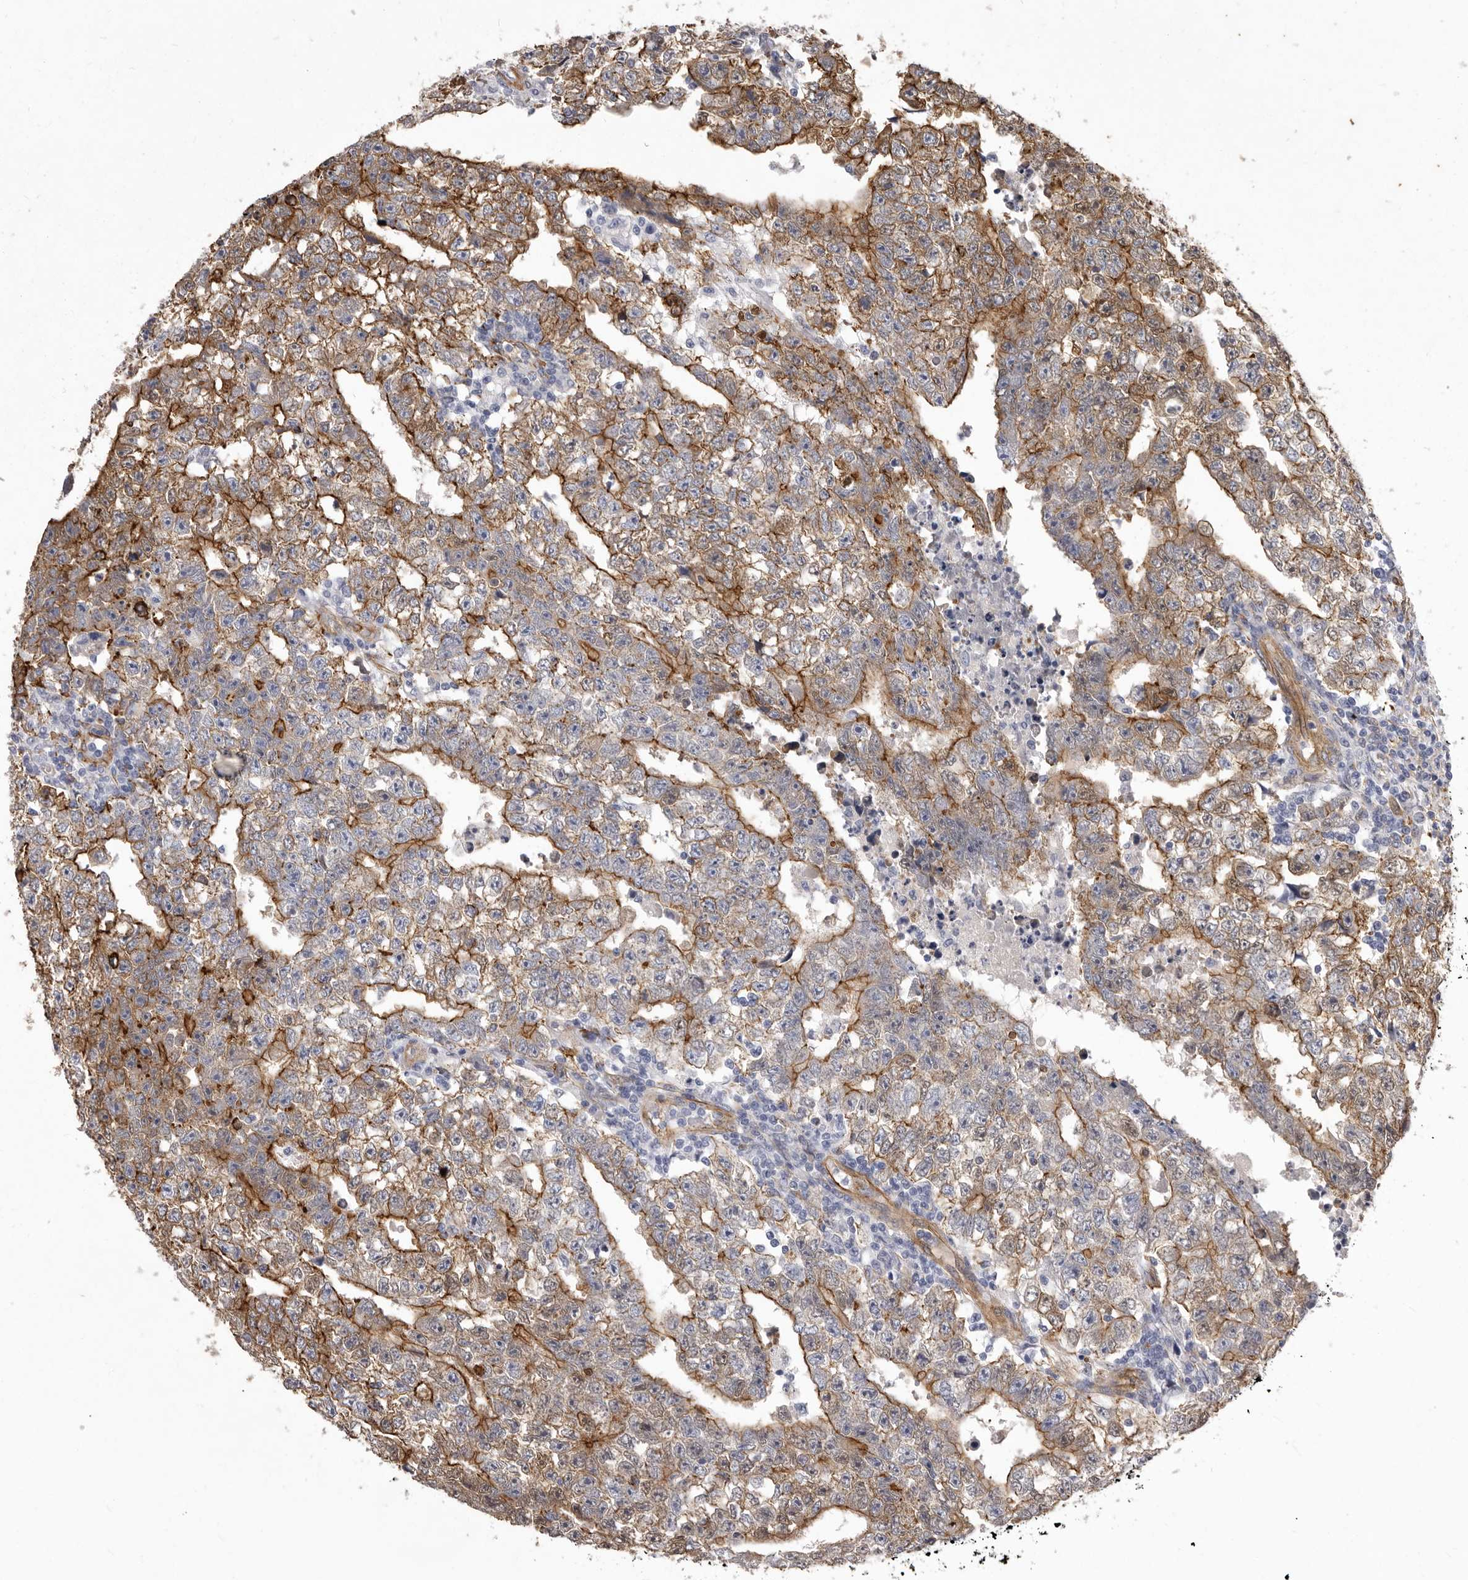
{"staining": {"intensity": "moderate", "quantity": ">75%", "location": "cytoplasmic/membranous"}, "tissue": "testis cancer", "cell_type": "Tumor cells", "image_type": "cancer", "snomed": [{"axis": "morphology", "description": "Carcinoma, Embryonal, NOS"}, {"axis": "topography", "description": "Testis"}], "caption": "Immunohistochemical staining of human testis embryonal carcinoma exhibits medium levels of moderate cytoplasmic/membranous protein positivity in approximately >75% of tumor cells. Nuclei are stained in blue.", "gene": "ENAH", "patient": {"sex": "male", "age": 25}}